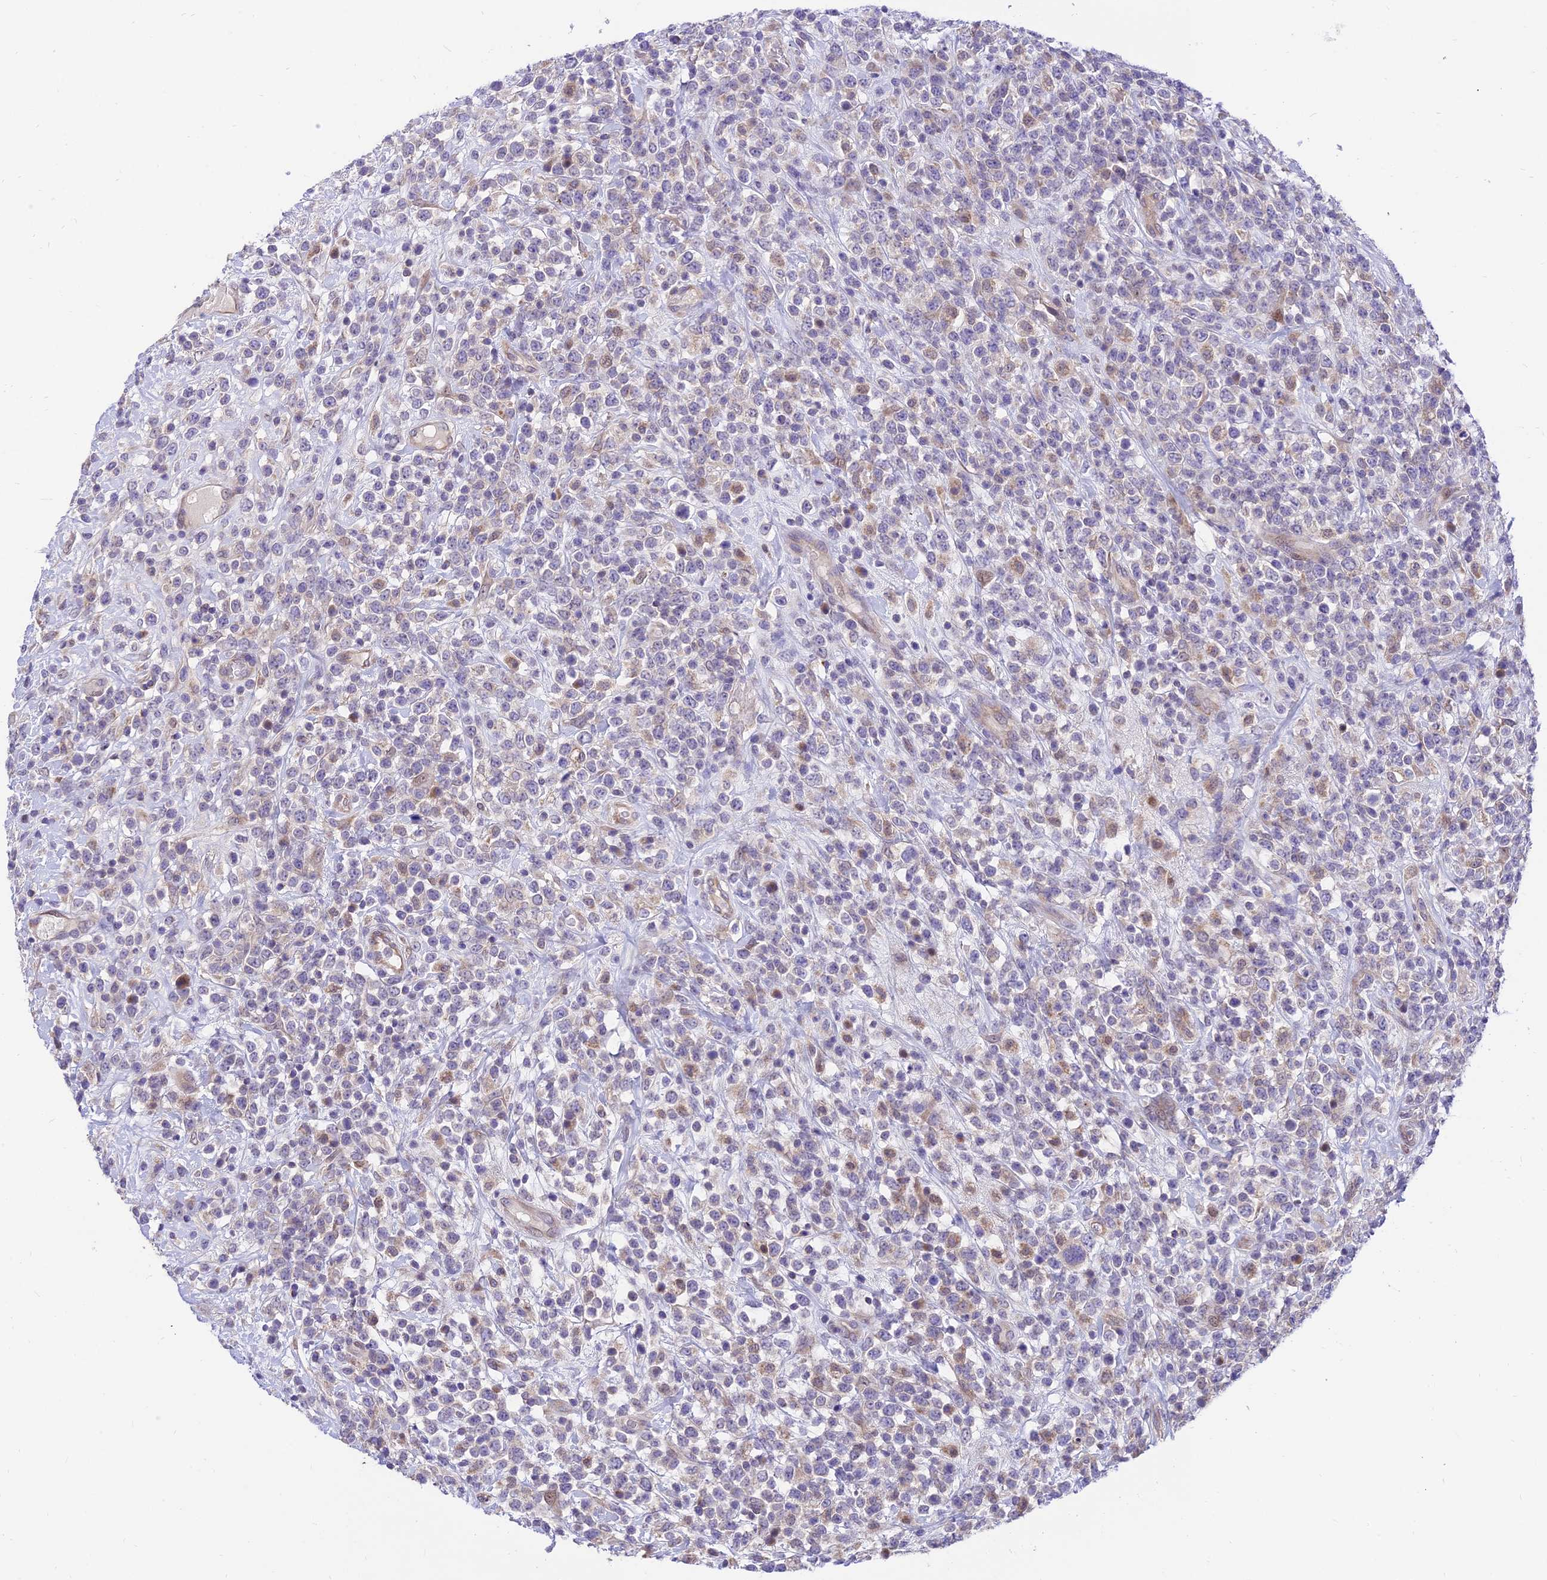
{"staining": {"intensity": "weak", "quantity": "<25%", "location": "cytoplasmic/membranous"}, "tissue": "lymphoma", "cell_type": "Tumor cells", "image_type": "cancer", "snomed": [{"axis": "morphology", "description": "Malignant lymphoma, non-Hodgkin's type, High grade"}, {"axis": "topography", "description": "Colon"}], "caption": "There is no significant positivity in tumor cells of high-grade malignant lymphoma, non-Hodgkin's type.", "gene": "C6orf132", "patient": {"sex": "female", "age": 53}}